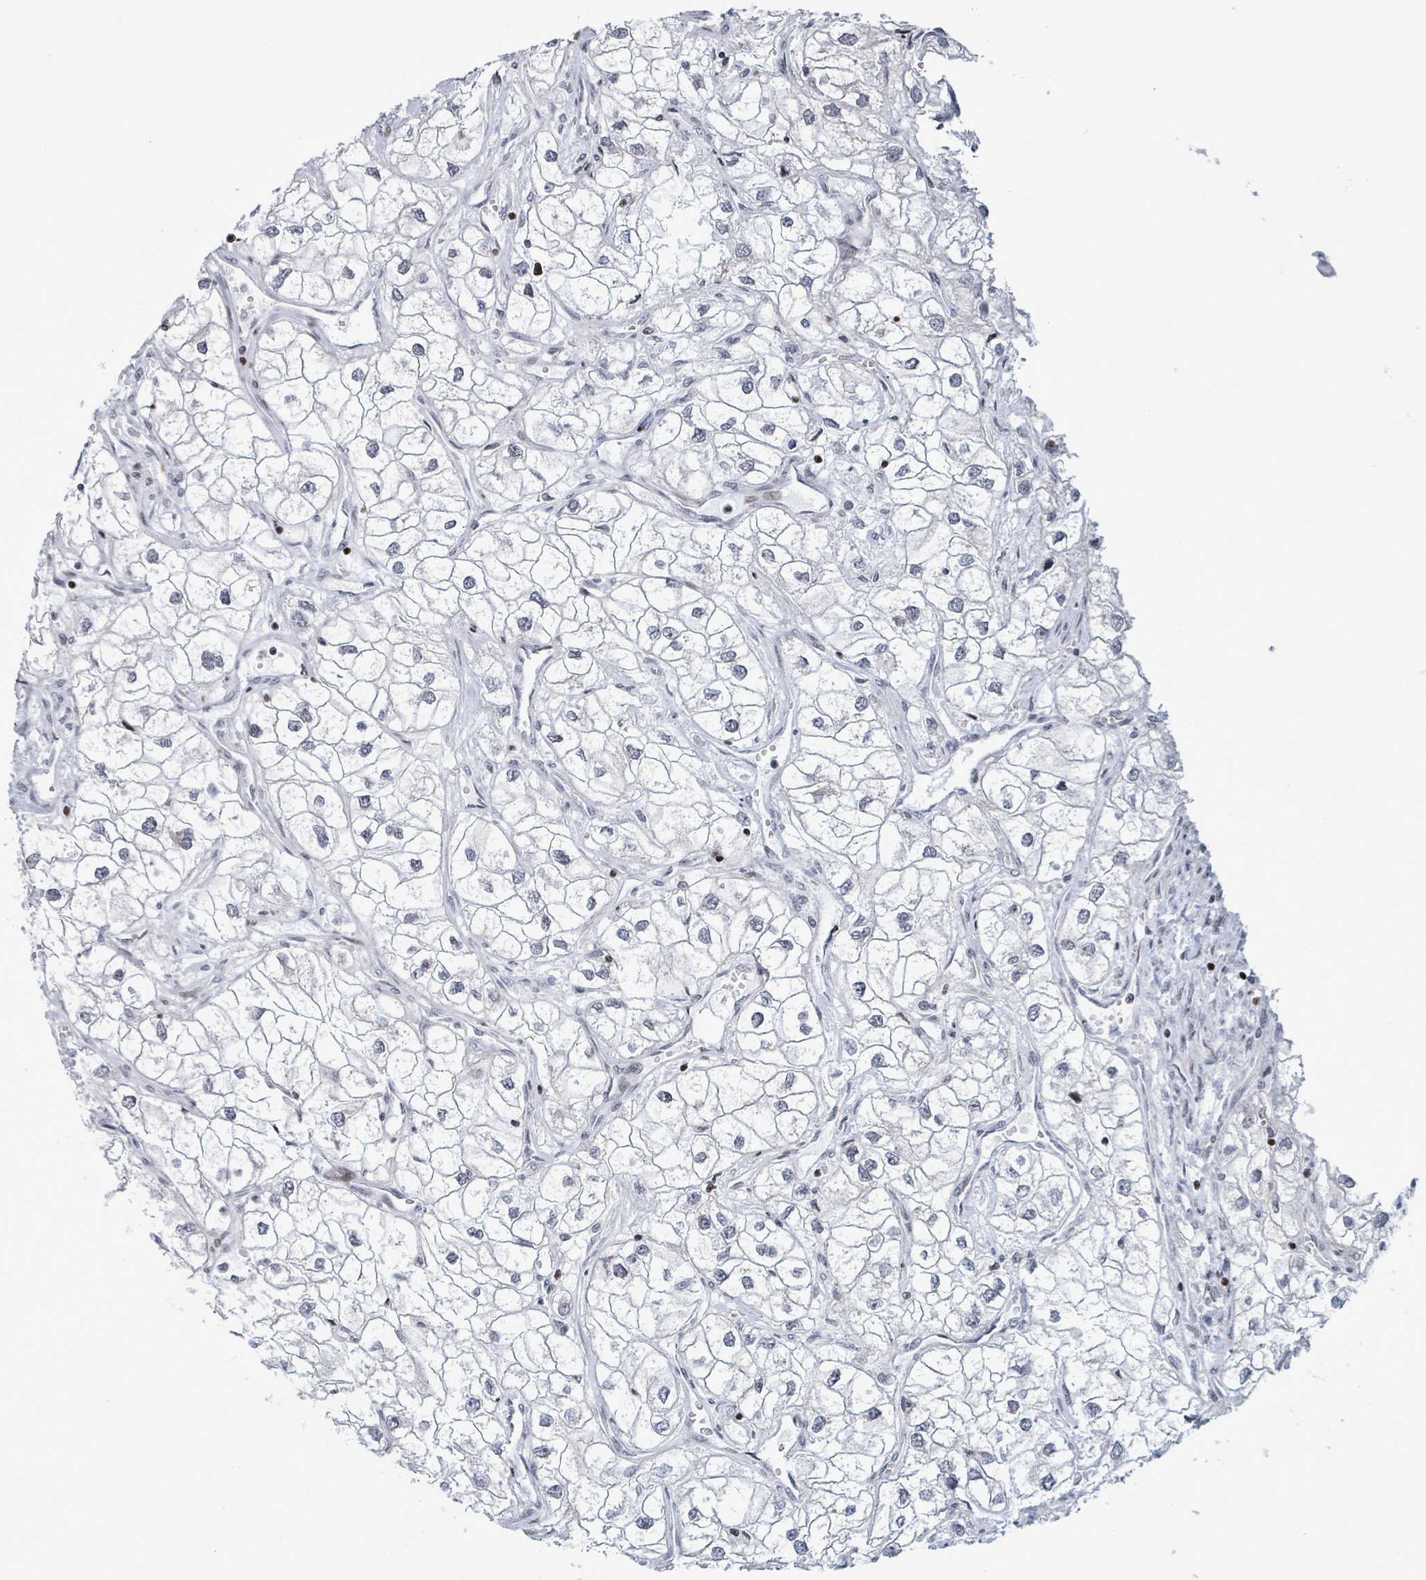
{"staining": {"intensity": "negative", "quantity": "none", "location": "none"}, "tissue": "renal cancer", "cell_type": "Tumor cells", "image_type": "cancer", "snomed": [{"axis": "morphology", "description": "Adenocarcinoma, NOS"}, {"axis": "topography", "description": "Kidney"}], "caption": "Immunohistochemical staining of adenocarcinoma (renal) displays no significant positivity in tumor cells.", "gene": "FNDC4", "patient": {"sex": "male", "age": 59}}